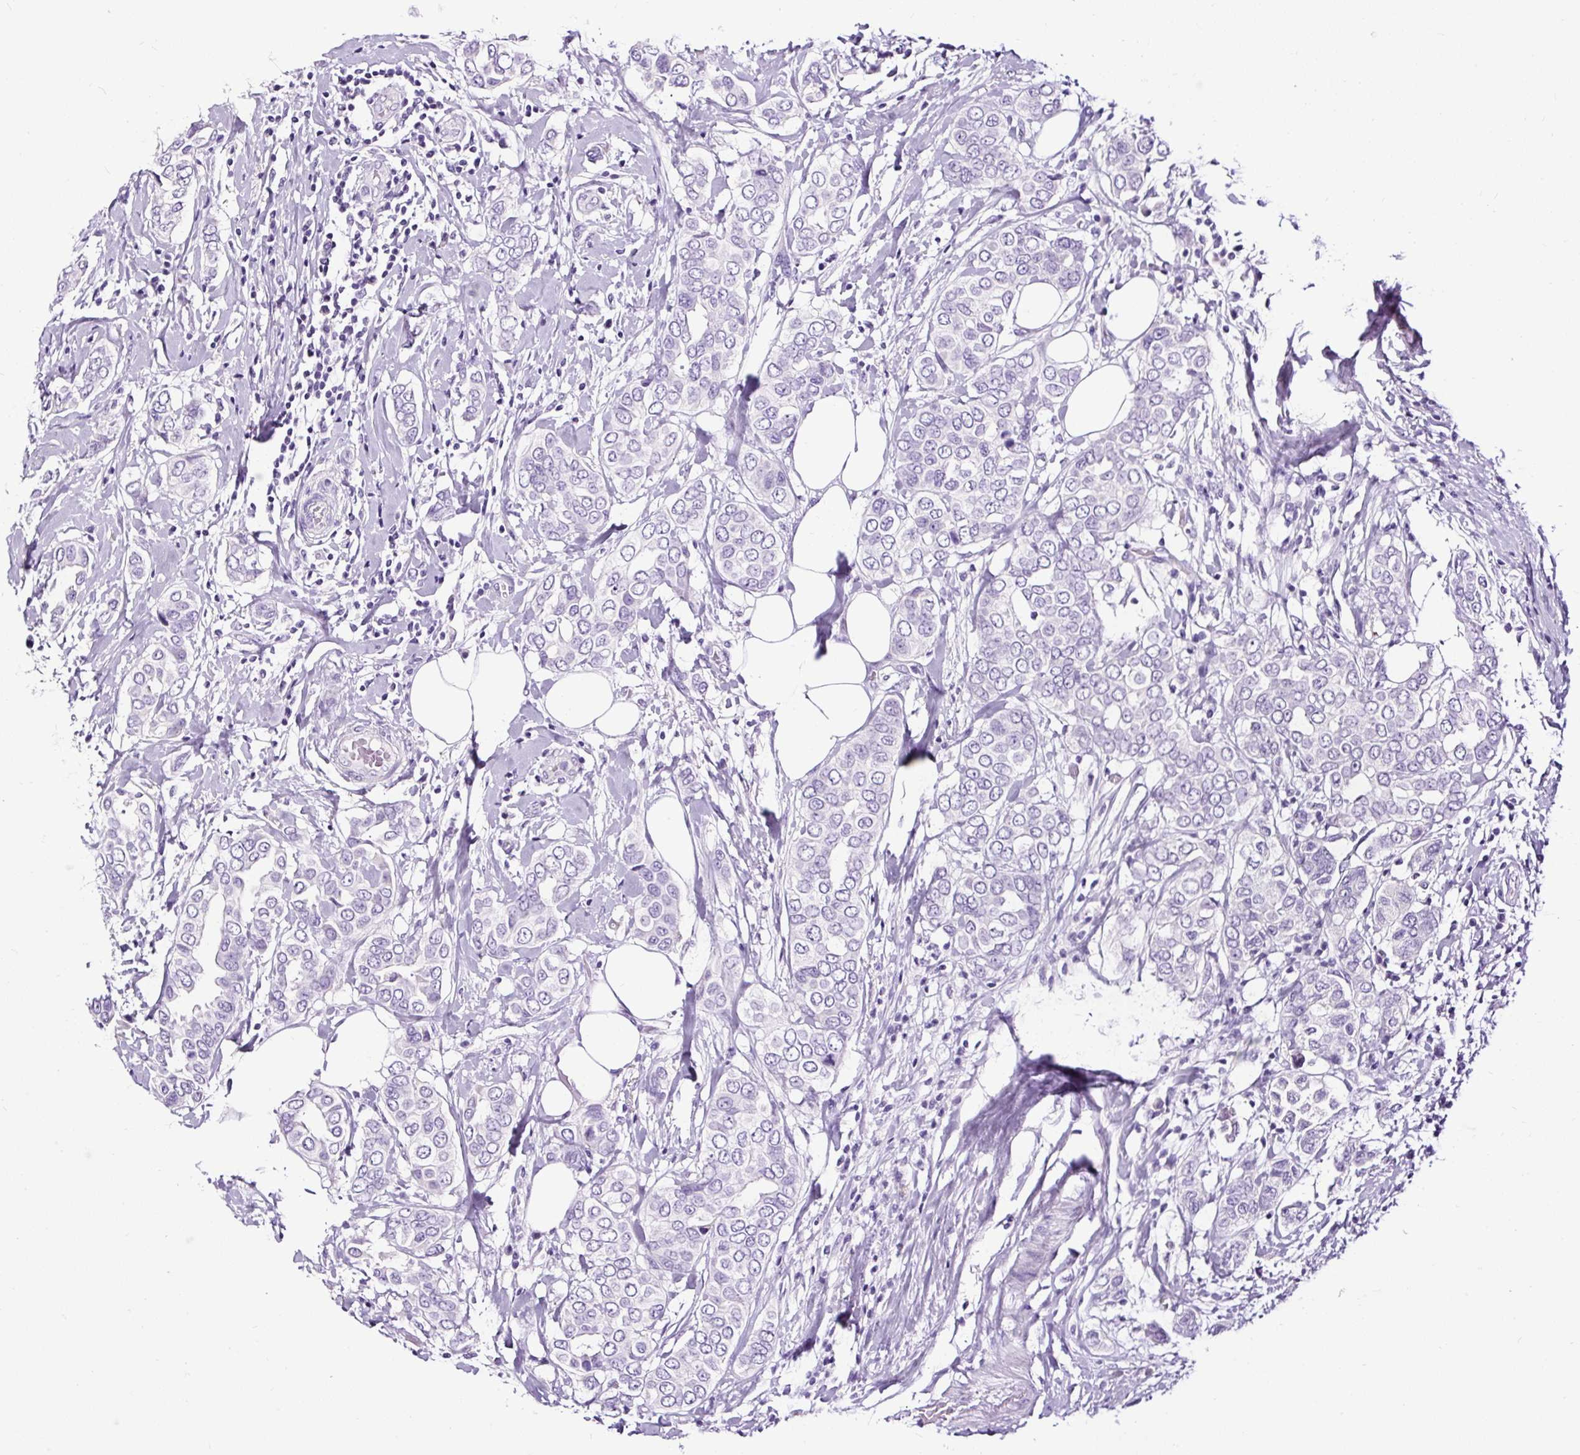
{"staining": {"intensity": "negative", "quantity": "none", "location": "none"}, "tissue": "breast cancer", "cell_type": "Tumor cells", "image_type": "cancer", "snomed": [{"axis": "morphology", "description": "Lobular carcinoma"}, {"axis": "topography", "description": "Breast"}], "caption": "Immunohistochemical staining of lobular carcinoma (breast) displays no significant expression in tumor cells.", "gene": "SLC7A8", "patient": {"sex": "female", "age": 51}}